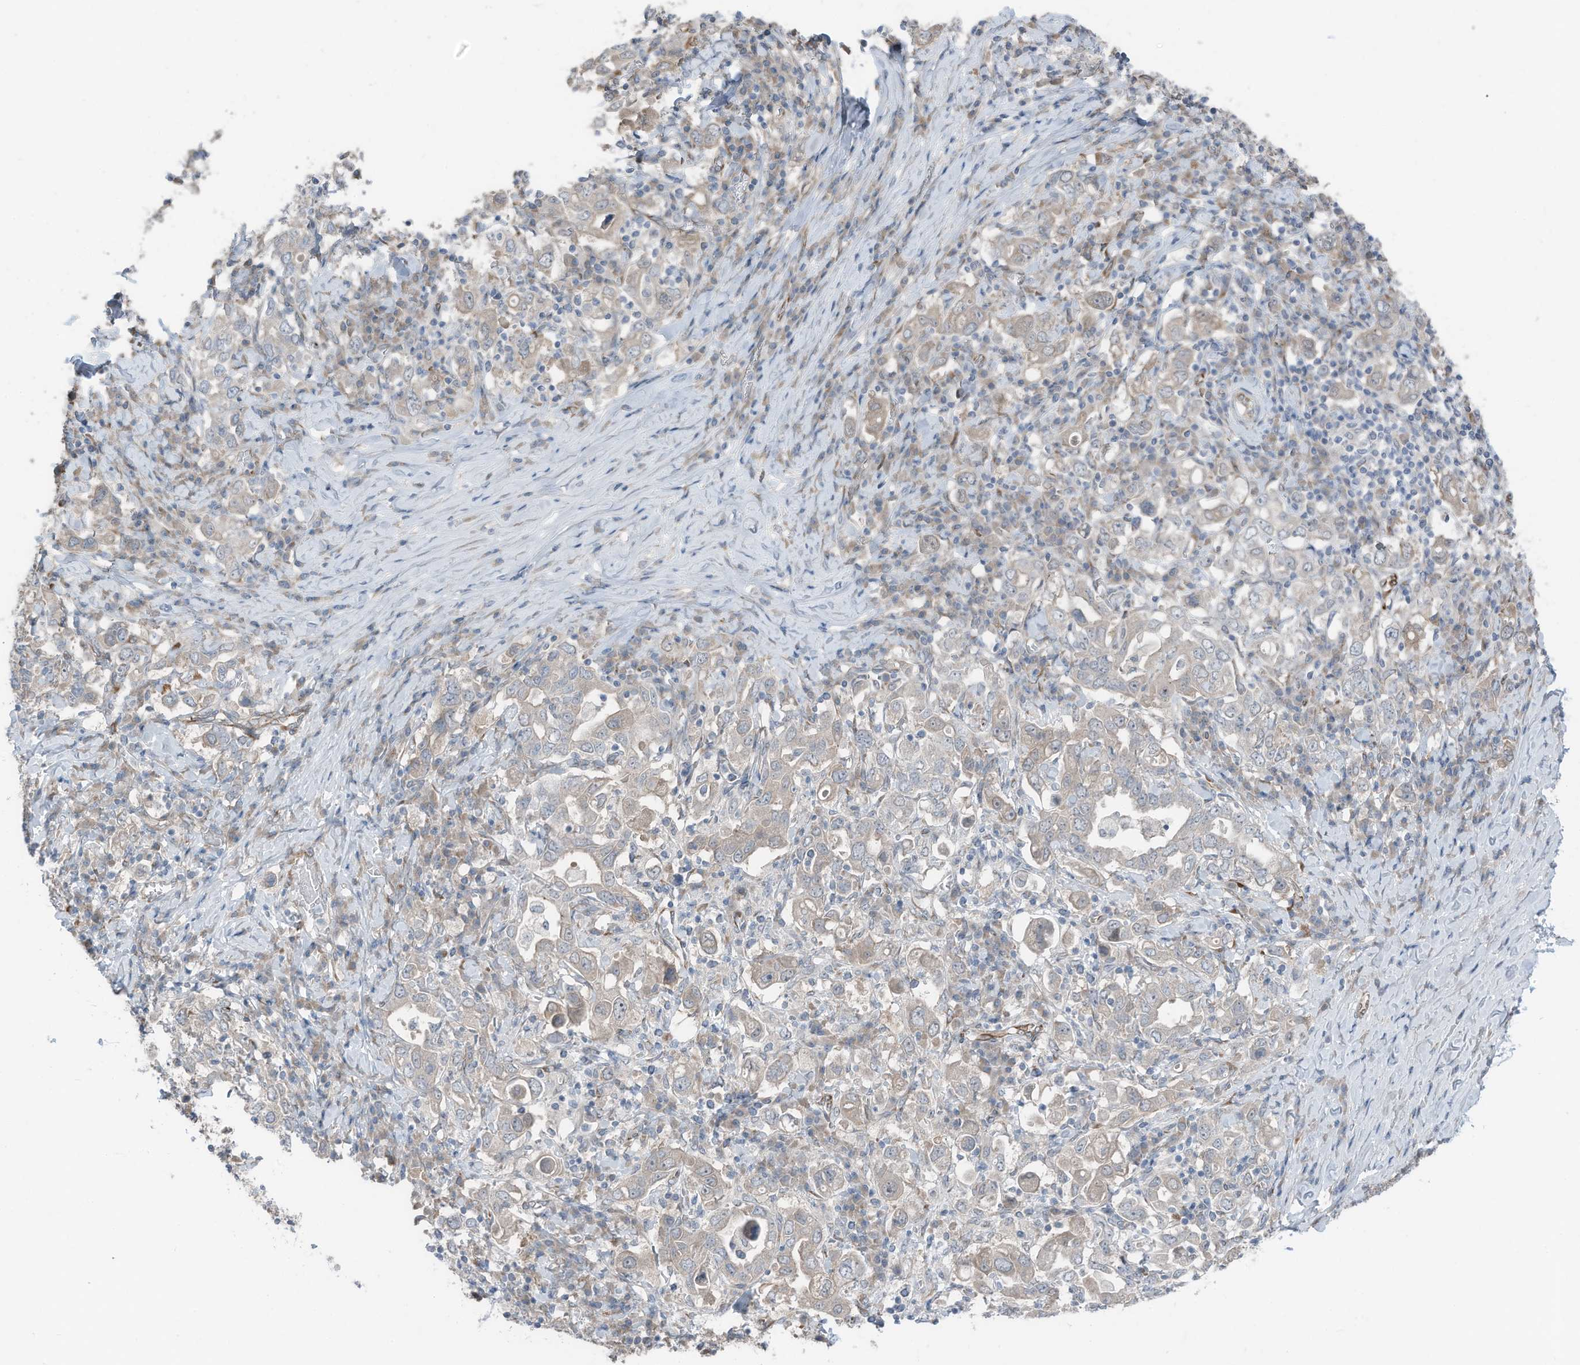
{"staining": {"intensity": "negative", "quantity": "none", "location": "none"}, "tissue": "stomach cancer", "cell_type": "Tumor cells", "image_type": "cancer", "snomed": [{"axis": "morphology", "description": "Adenocarcinoma, NOS"}, {"axis": "topography", "description": "Stomach, upper"}], "caption": "Tumor cells are negative for brown protein staining in stomach adenocarcinoma. (DAB immunohistochemistry with hematoxylin counter stain).", "gene": "ARHGEF33", "patient": {"sex": "male", "age": 62}}